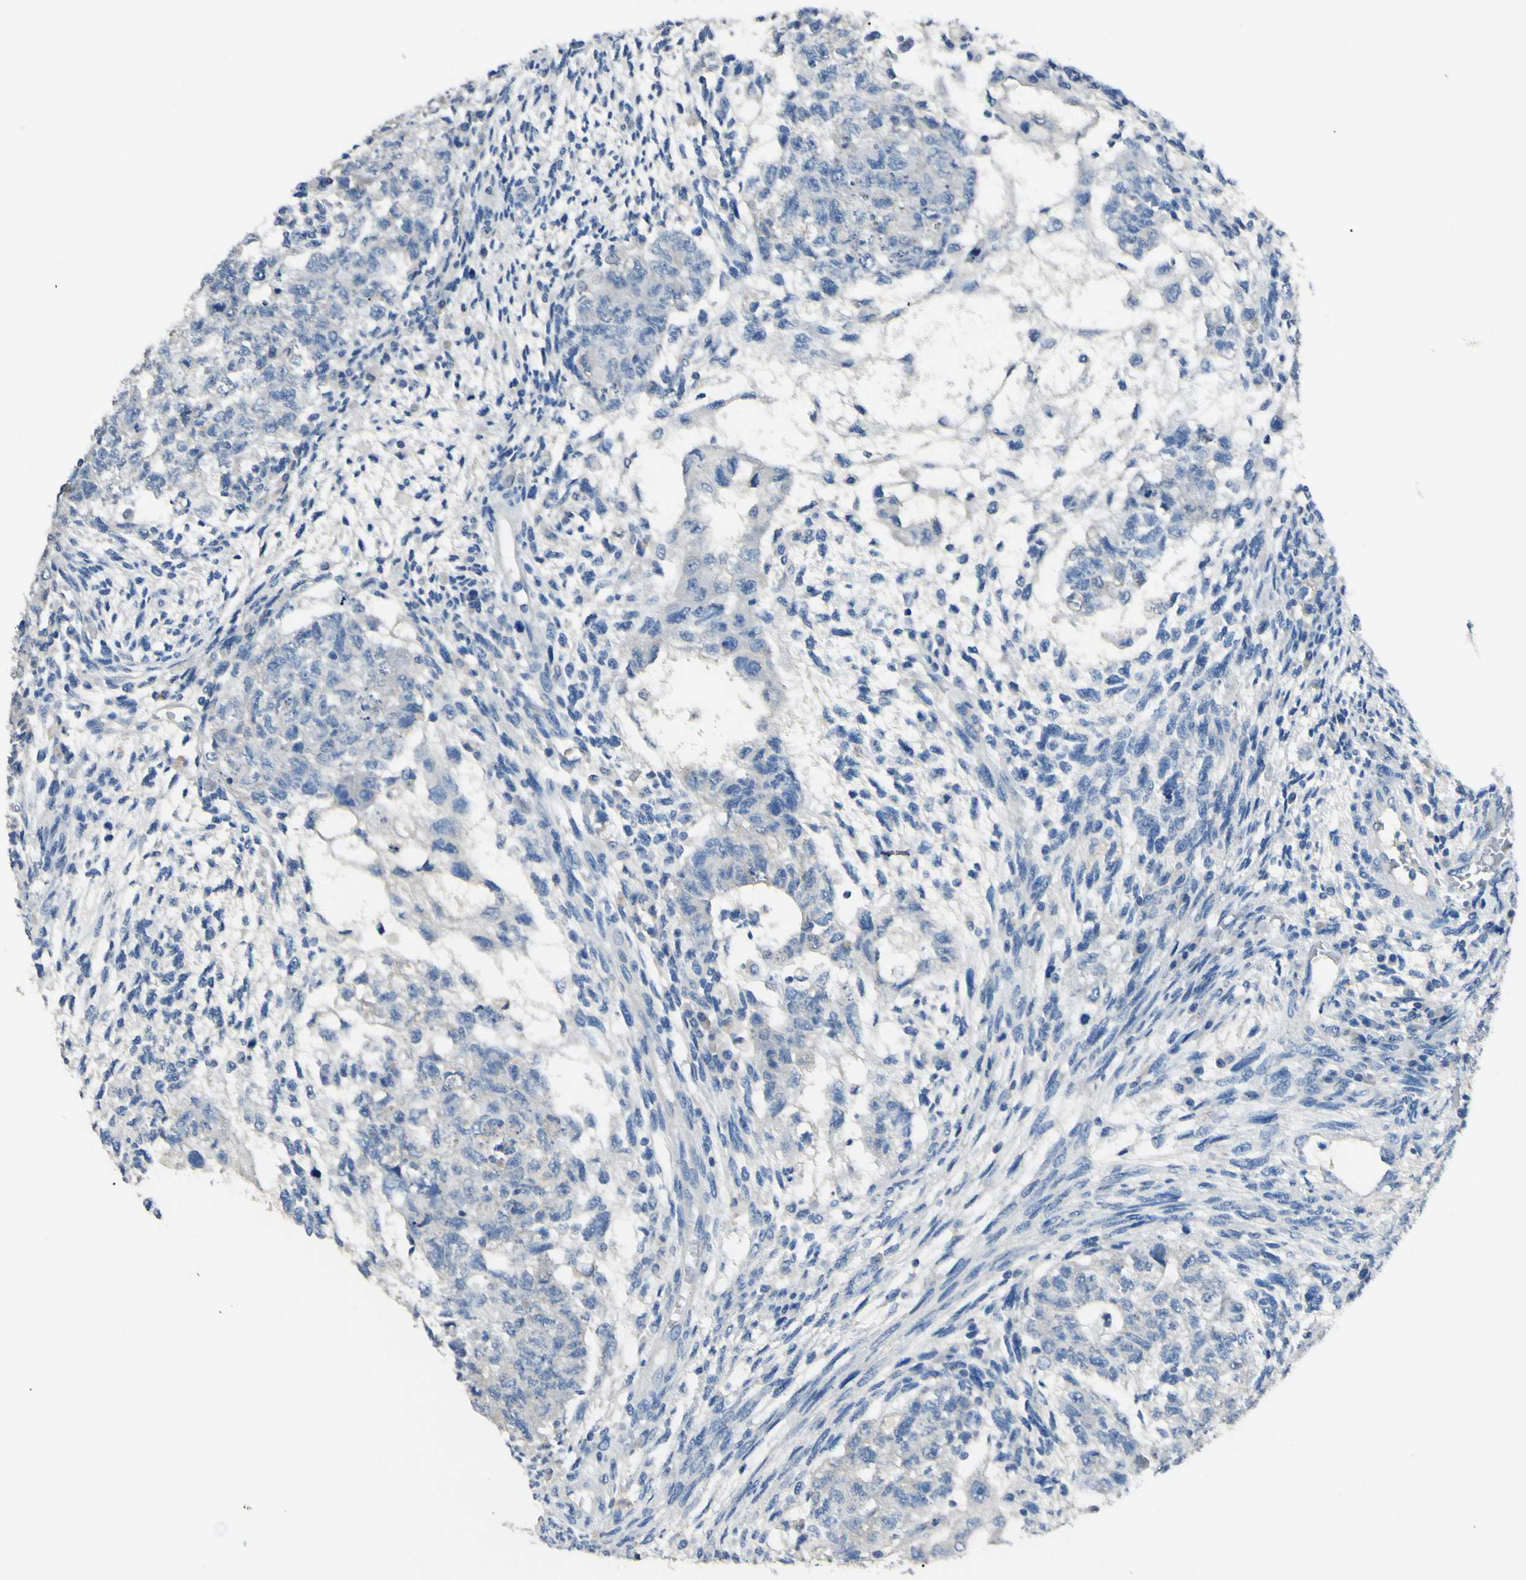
{"staining": {"intensity": "negative", "quantity": "none", "location": "none"}, "tissue": "testis cancer", "cell_type": "Tumor cells", "image_type": "cancer", "snomed": [{"axis": "morphology", "description": "Normal tissue, NOS"}, {"axis": "morphology", "description": "Carcinoma, Embryonal, NOS"}, {"axis": "topography", "description": "Testis"}], "caption": "DAB immunohistochemical staining of human testis cancer (embryonal carcinoma) demonstrates no significant staining in tumor cells.", "gene": "CDH10", "patient": {"sex": "male", "age": 36}}